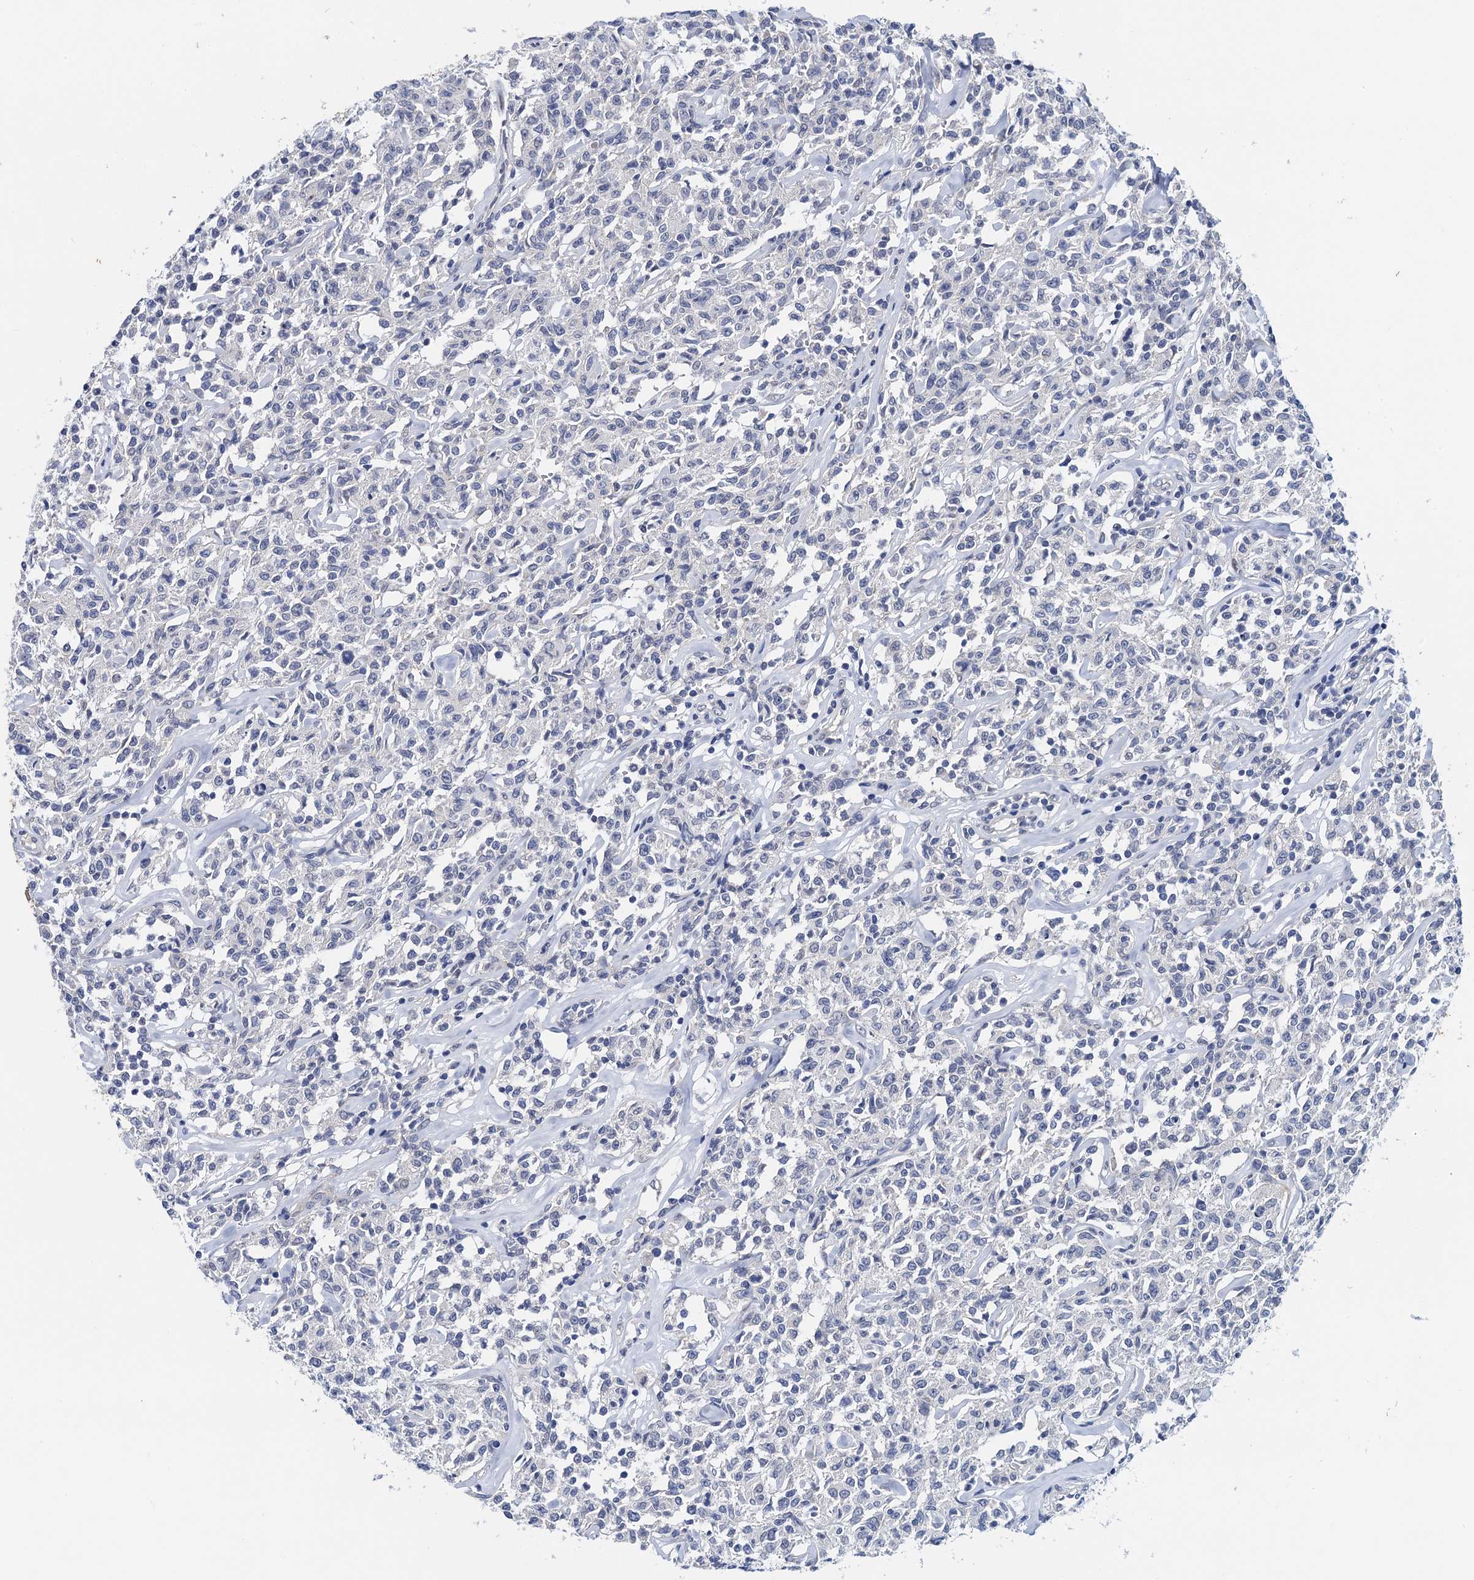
{"staining": {"intensity": "negative", "quantity": "none", "location": "none"}, "tissue": "lymphoma", "cell_type": "Tumor cells", "image_type": "cancer", "snomed": [{"axis": "morphology", "description": "Malignant lymphoma, non-Hodgkin's type, Low grade"}, {"axis": "topography", "description": "Small intestine"}], "caption": "Immunohistochemistry (IHC) of lymphoma reveals no expression in tumor cells. (Stains: DAB immunohistochemistry with hematoxylin counter stain, Microscopy: brightfield microscopy at high magnification).", "gene": "TMEM39B", "patient": {"sex": "female", "age": 59}}